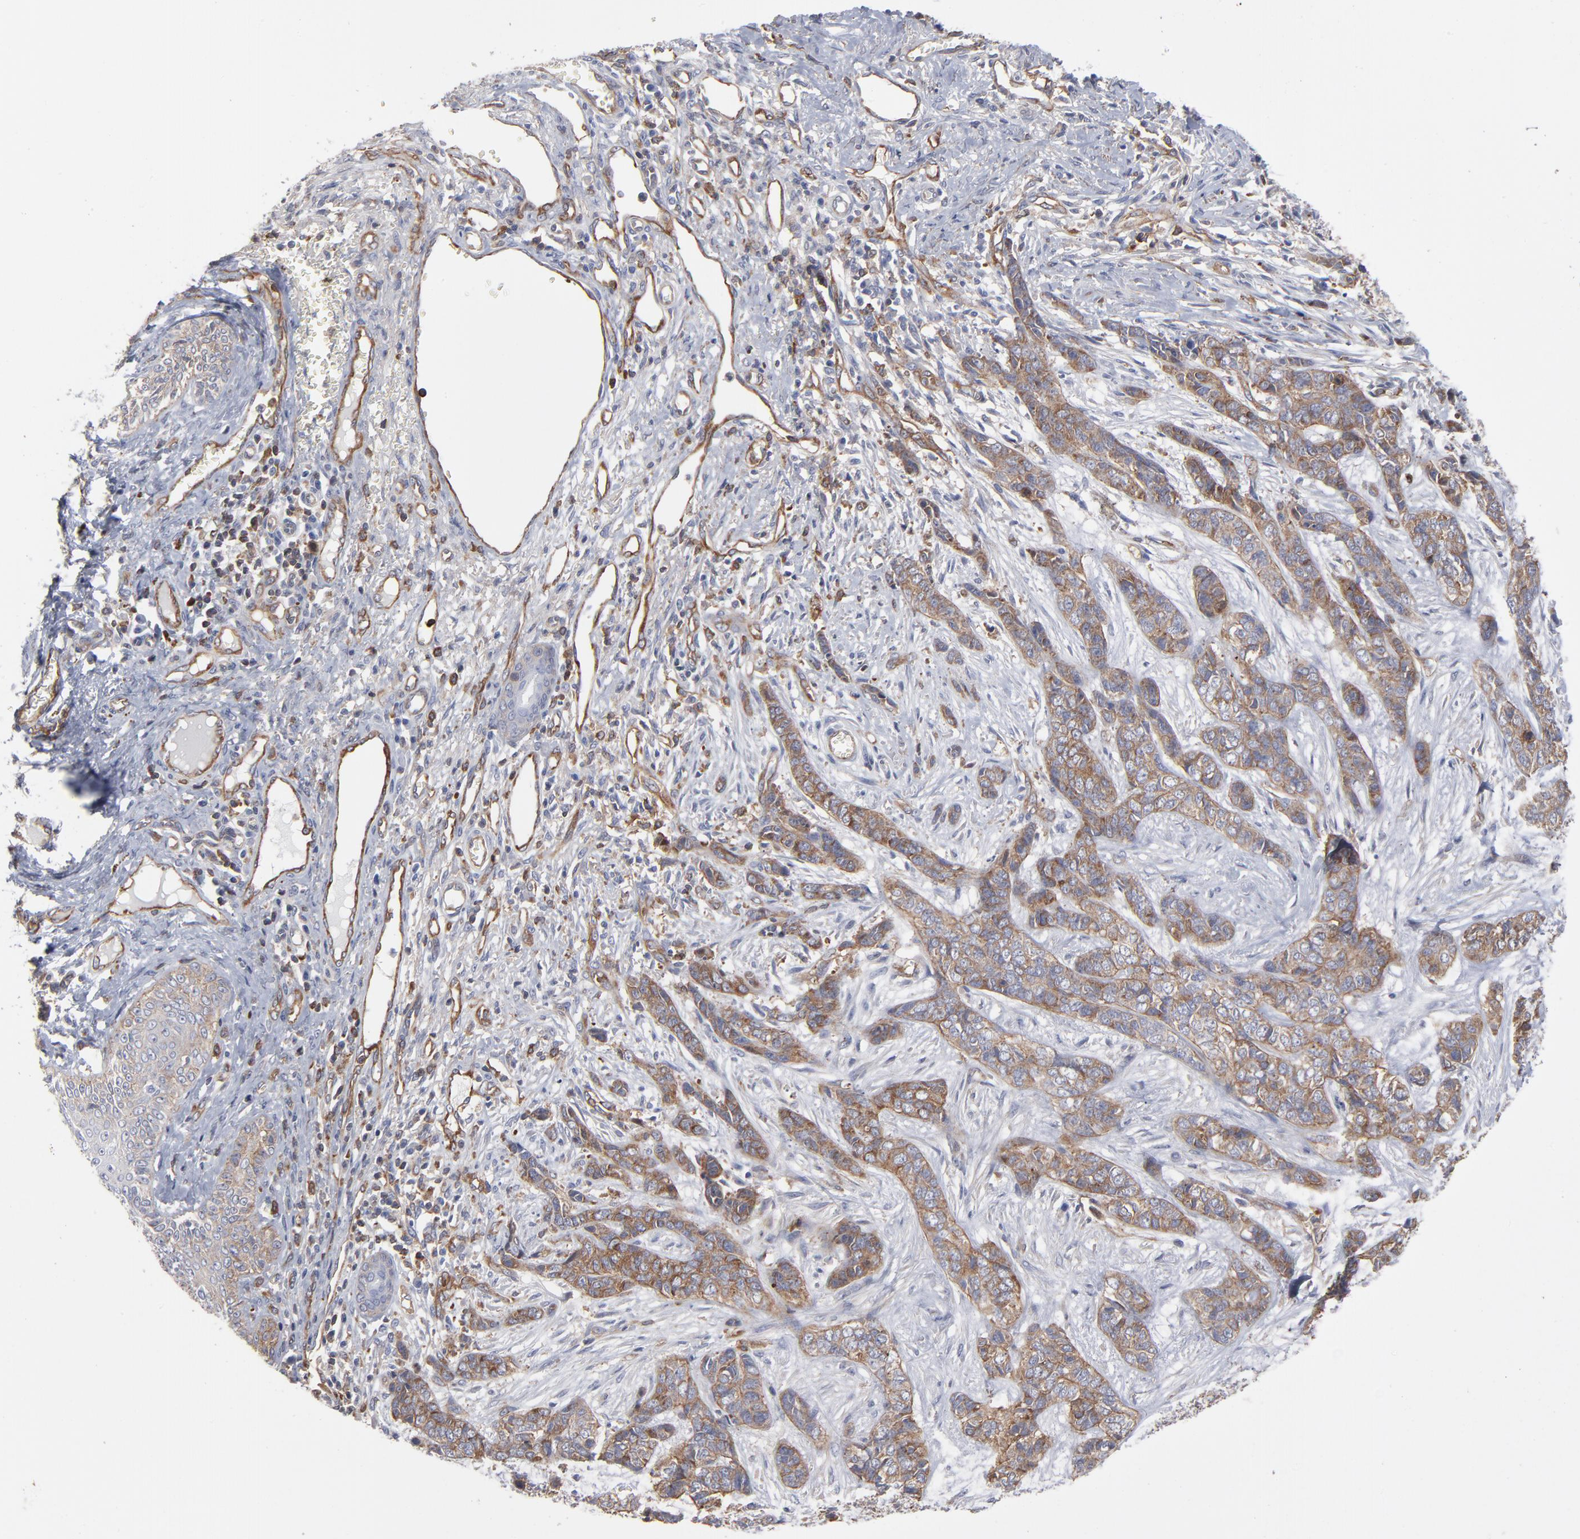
{"staining": {"intensity": "moderate", "quantity": ">75%", "location": "cytoplasmic/membranous"}, "tissue": "skin cancer", "cell_type": "Tumor cells", "image_type": "cancer", "snomed": [{"axis": "morphology", "description": "Basal cell carcinoma"}, {"axis": "topography", "description": "Skin"}], "caption": "Immunohistochemistry (IHC) of basal cell carcinoma (skin) shows medium levels of moderate cytoplasmic/membranous expression in approximately >75% of tumor cells.", "gene": "PXN", "patient": {"sex": "female", "age": 64}}